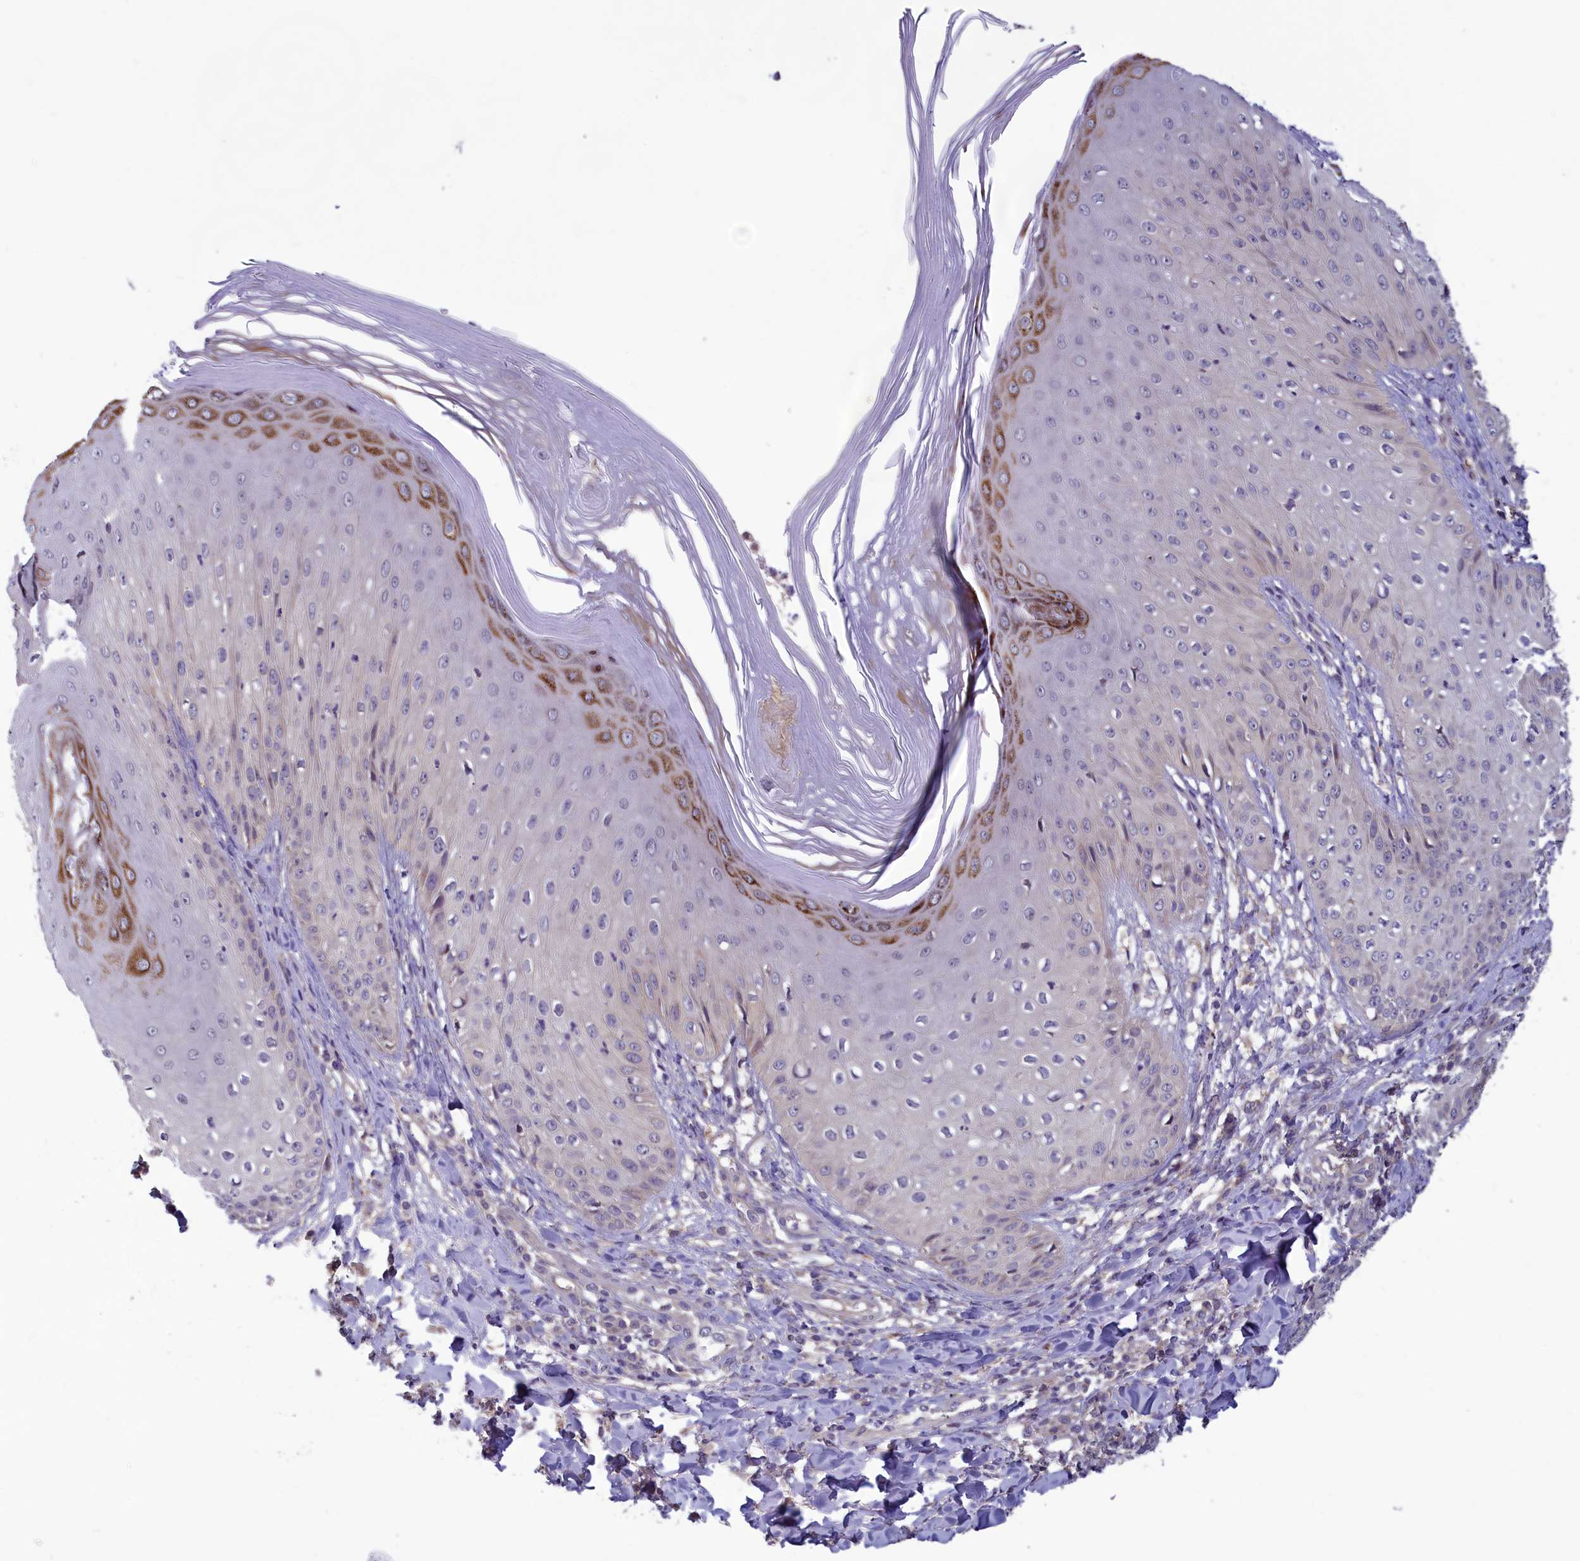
{"staining": {"intensity": "moderate", "quantity": "25%-75%", "location": "cytoplasmic/membranous"}, "tissue": "skin", "cell_type": "Epidermal cells", "image_type": "normal", "snomed": [{"axis": "morphology", "description": "Normal tissue, NOS"}, {"axis": "morphology", "description": "Inflammation, NOS"}, {"axis": "topography", "description": "Soft tissue"}, {"axis": "topography", "description": "Anal"}], "caption": "This is an image of IHC staining of normal skin, which shows moderate expression in the cytoplasmic/membranous of epidermal cells.", "gene": "HECA", "patient": {"sex": "female", "age": 15}}